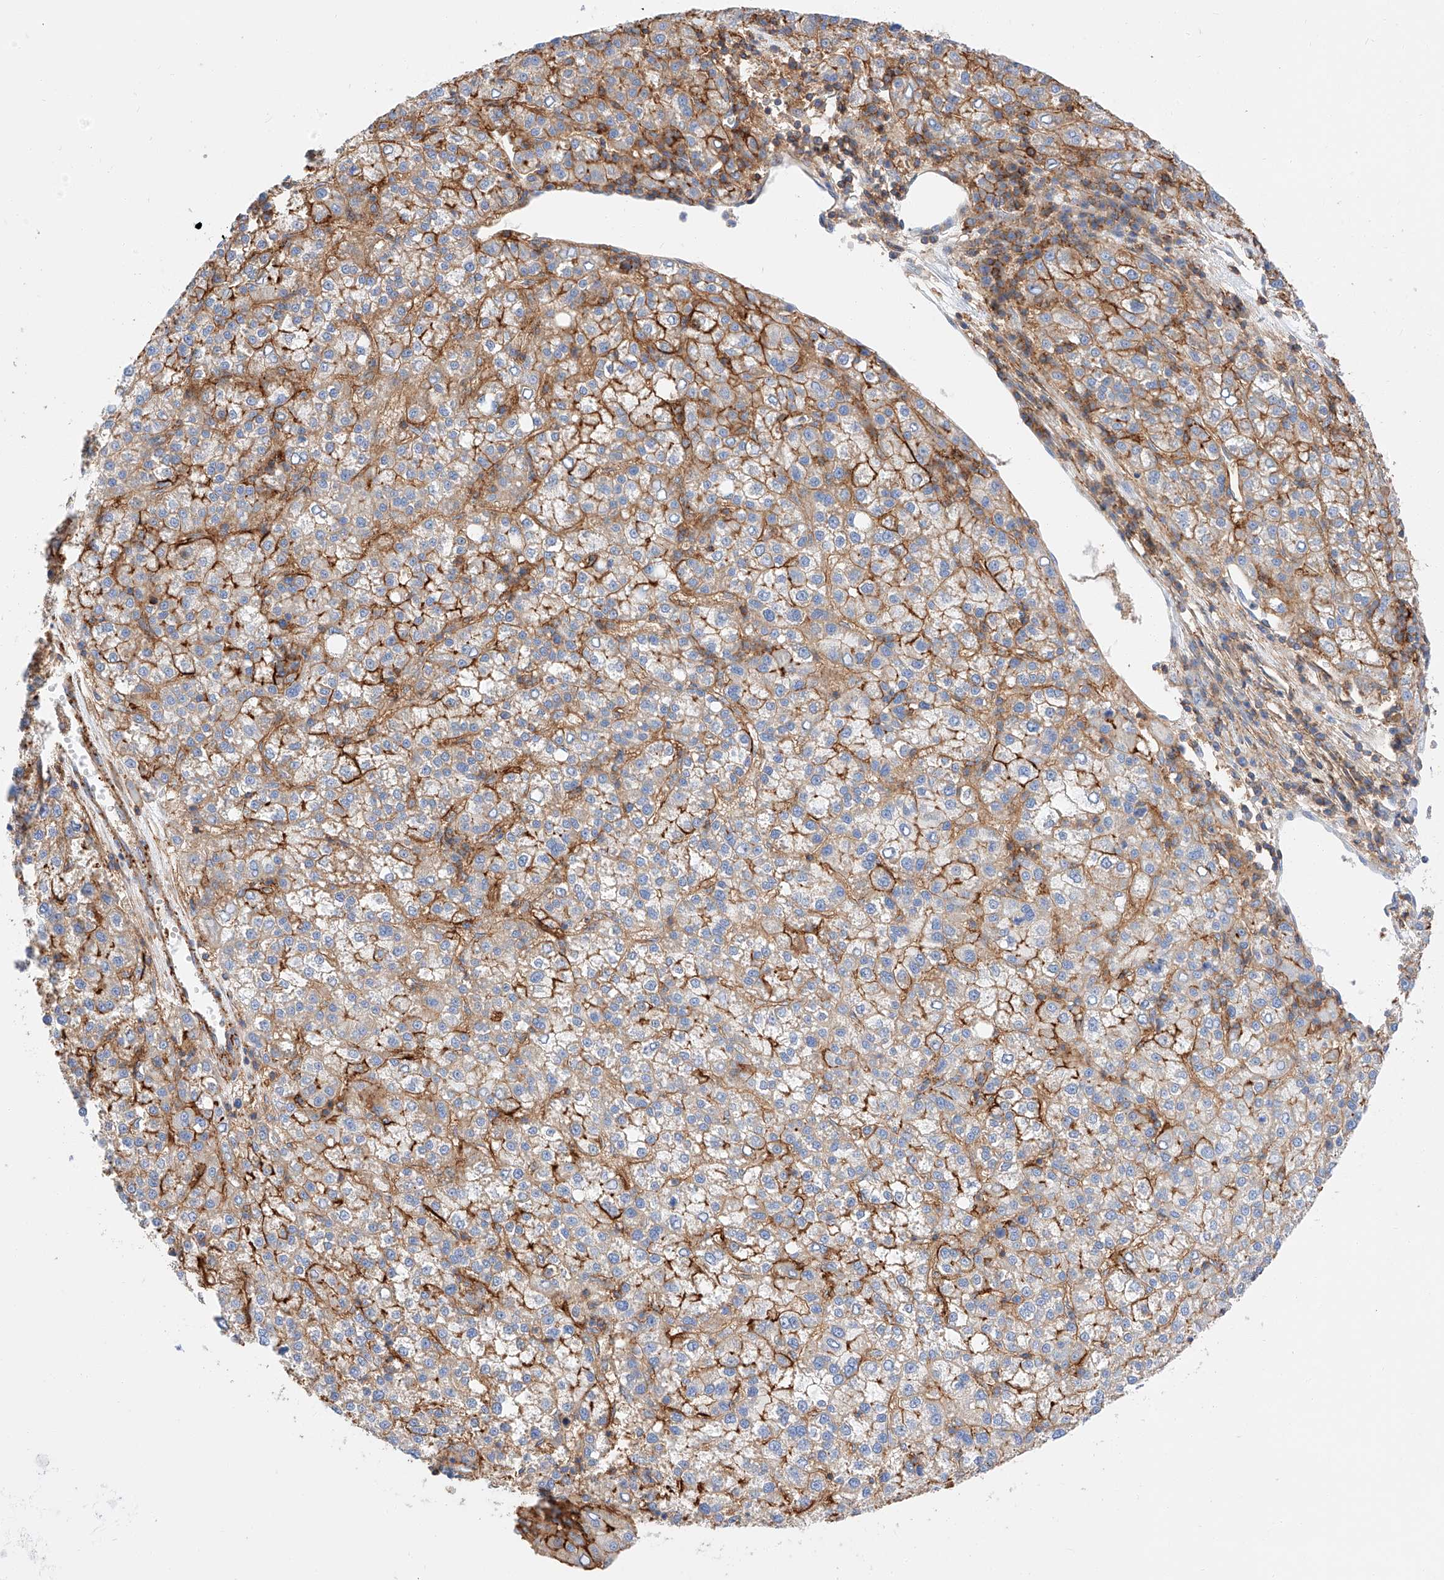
{"staining": {"intensity": "strong", "quantity": "25%-75%", "location": "cytoplasmic/membranous"}, "tissue": "liver cancer", "cell_type": "Tumor cells", "image_type": "cancer", "snomed": [{"axis": "morphology", "description": "Carcinoma, Hepatocellular, NOS"}, {"axis": "topography", "description": "Liver"}], "caption": "The photomicrograph displays immunohistochemical staining of liver cancer (hepatocellular carcinoma). There is strong cytoplasmic/membranous staining is appreciated in about 25%-75% of tumor cells. (DAB = brown stain, brightfield microscopy at high magnification).", "gene": "HAUS4", "patient": {"sex": "female", "age": 58}}